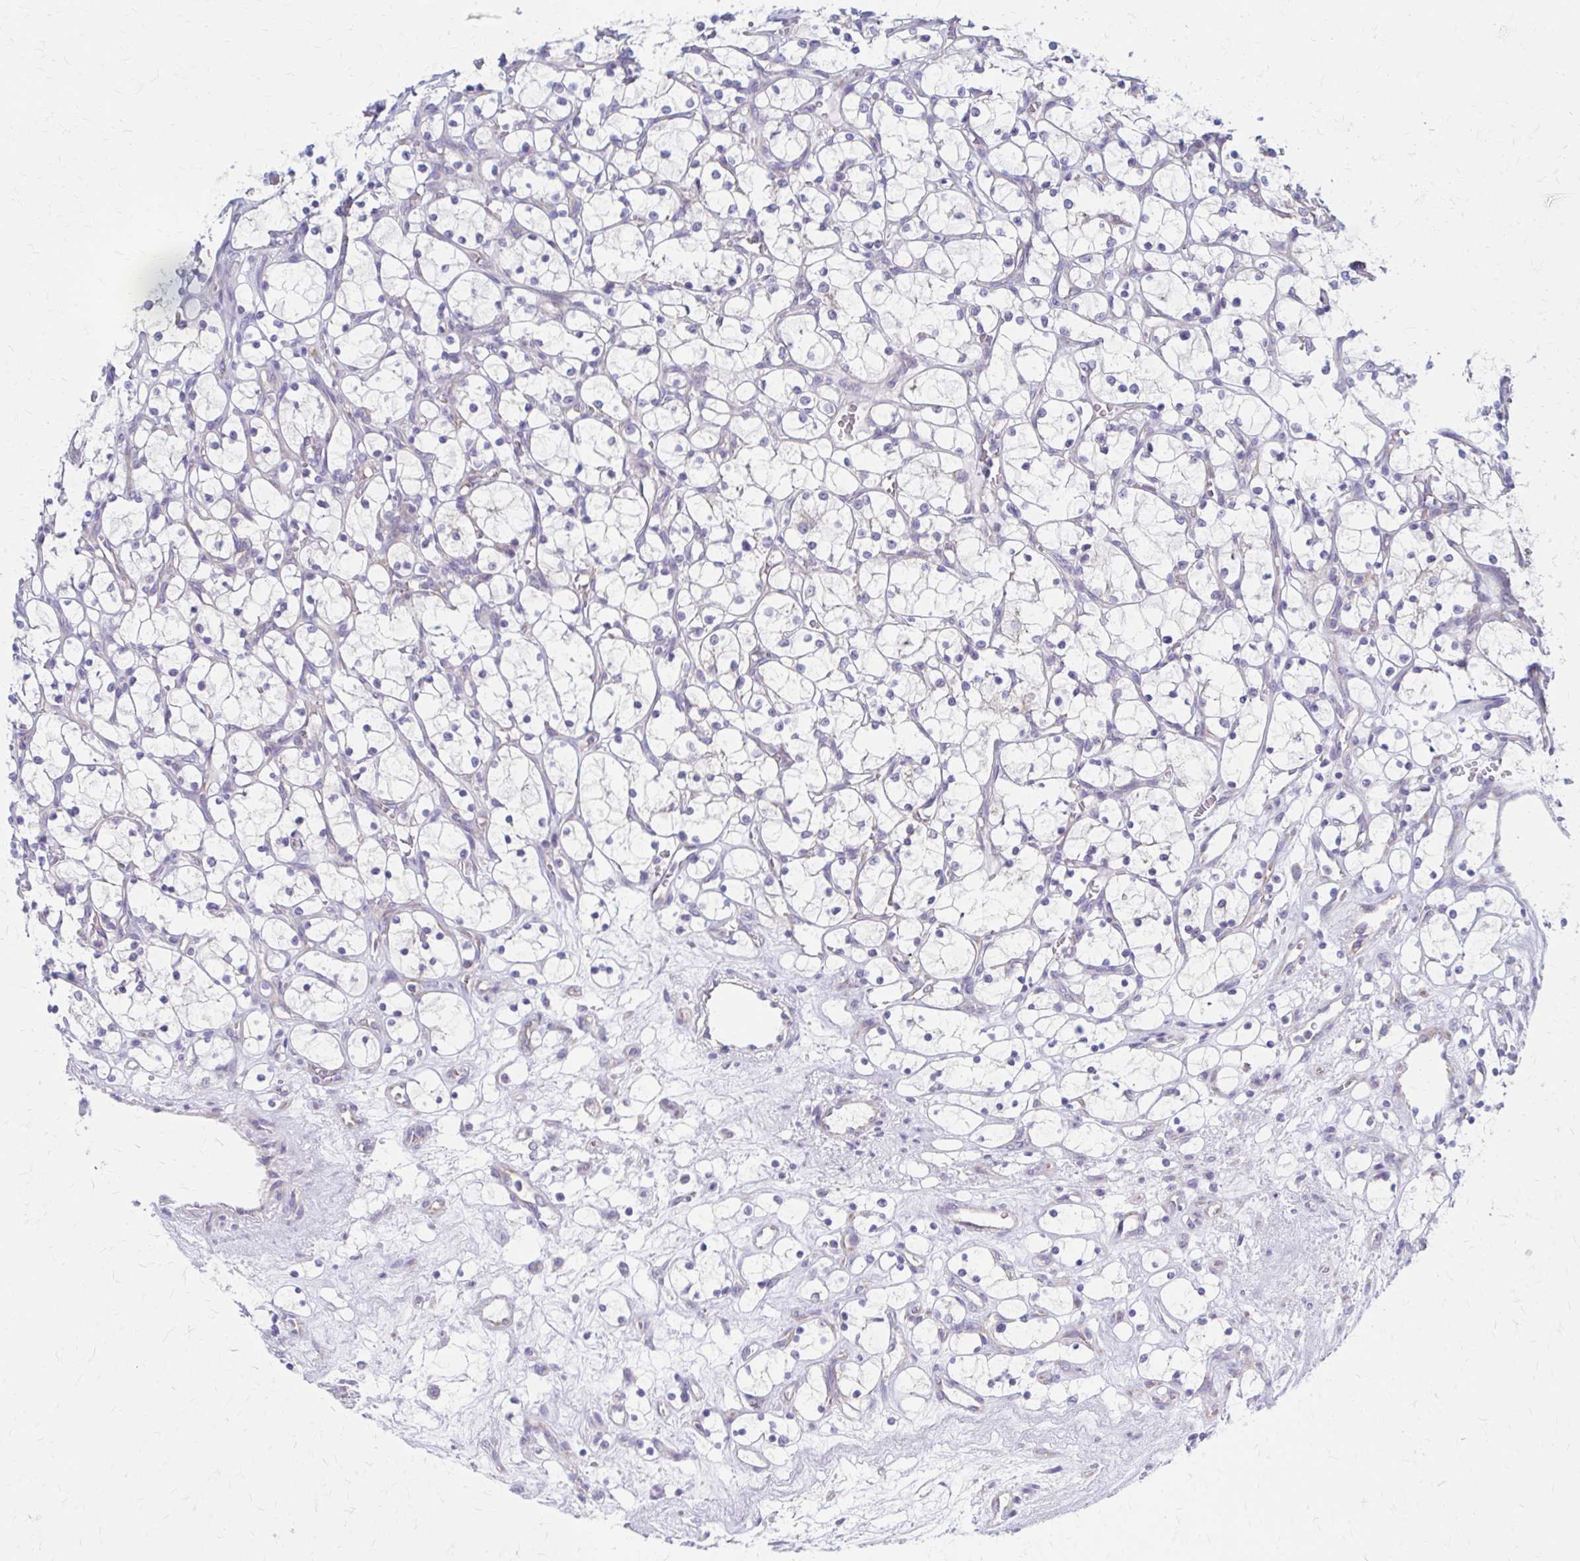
{"staining": {"intensity": "negative", "quantity": "none", "location": "none"}, "tissue": "renal cancer", "cell_type": "Tumor cells", "image_type": "cancer", "snomed": [{"axis": "morphology", "description": "Adenocarcinoma, NOS"}, {"axis": "topography", "description": "Kidney"}], "caption": "The immunohistochemistry (IHC) micrograph has no significant positivity in tumor cells of renal adenocarcinoma tissue.", "gene": "RPL27A", "patient": {"sex": "female", "age": 69}}